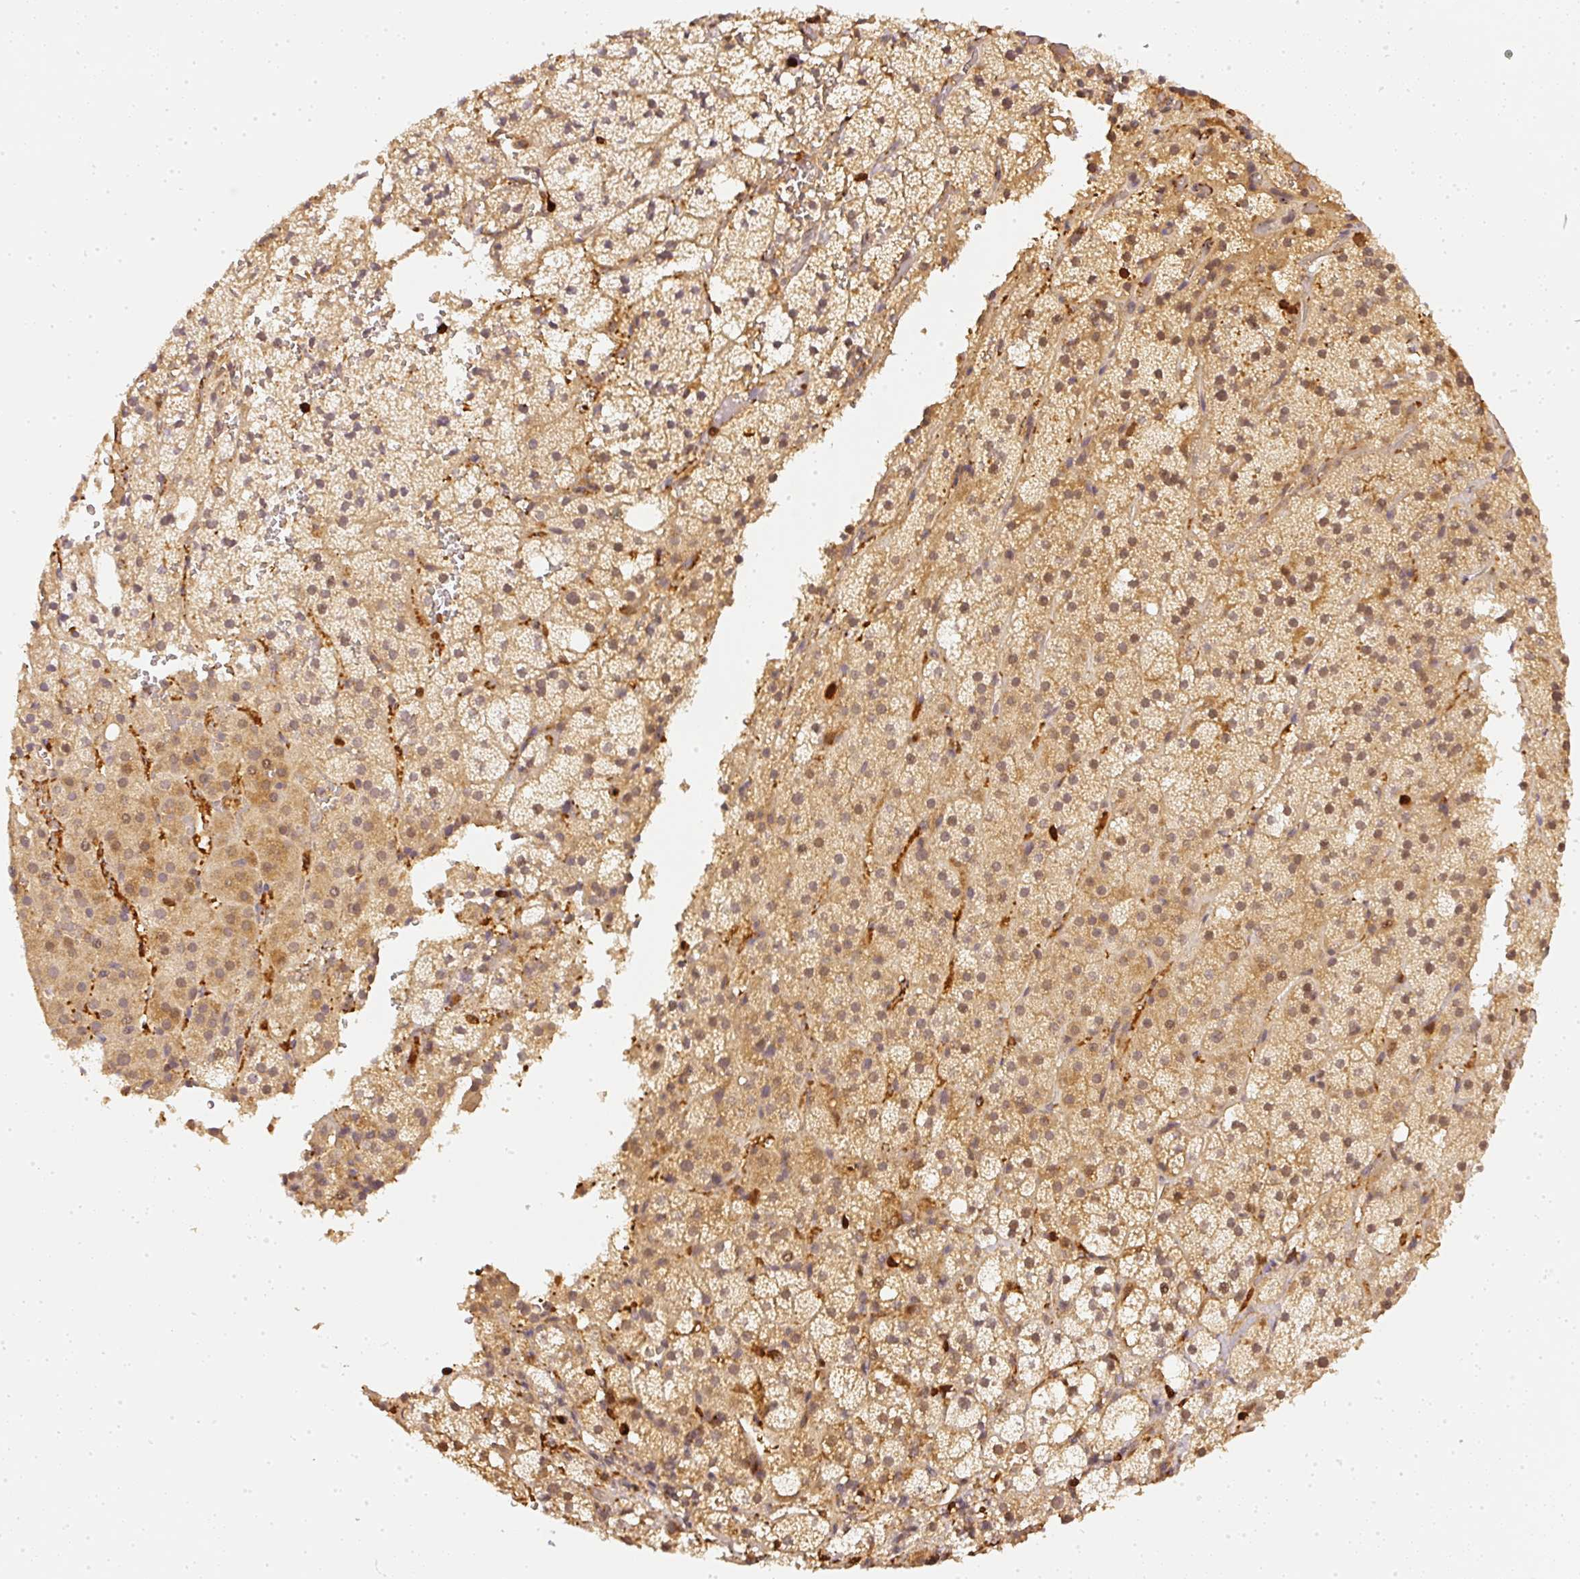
{"staining": {"intensity": "moderate", "quantity": ">75%", "location": "cytoplasmic/membranous,nuclear"}, "tissue": "adrenal gland", "cell_type": "Glandular cells", "image_type": "normal", "snomed": [{"axis": "morphology", "description": "Normal tissue, NOS"}, {"axis": "topography", "description": "Adrenal gland"}], "caption": "Immunohistochemical staining of benign human adrenal gland shows >75% levels of moderate cytoplasmic/membranous,nuclear protein staining in approximately >75% of glandular cells. (Brightfield microscopy of DAB IHC at high magnification).", "gene": "PFN1", "patient": {"sex": "male", "age": 53}}